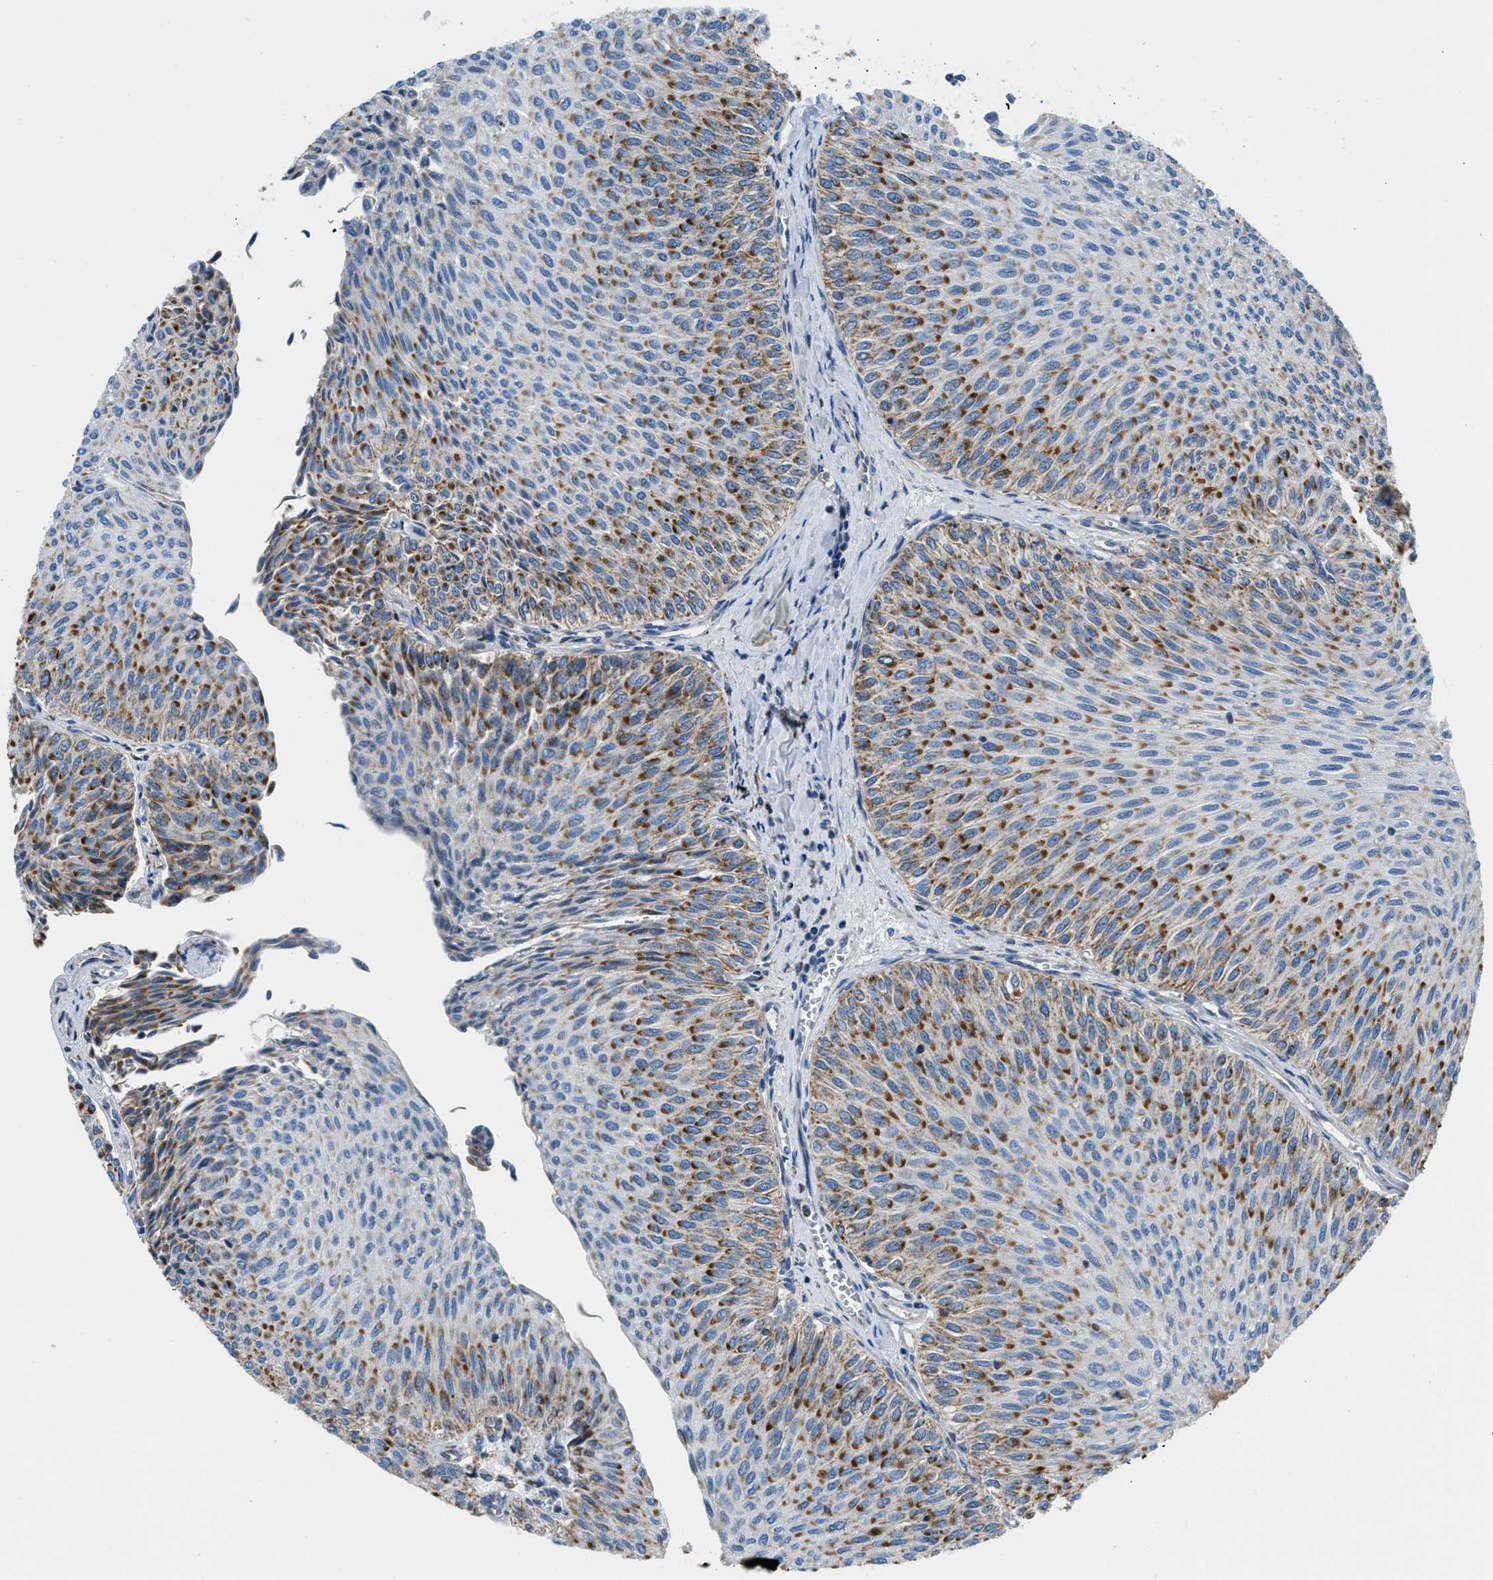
{"staining": {"intensity": "moderate", "quantity": ">75%", "location": "cytoplasmic/membranous"}, "tissue": "urothelial cancer", "cell_type": "Tumor cells", "image_type": "cancer", "snomed": [{"axis": "morphology", "description": "Urothelial carcinoma, Low grade"}, {"axis": "topography", "description": "Urinary bladder"}], "caption": "A medium amount of moderate cytoplasmic/membranous expression is seen in about >75% of tumor cells in urothelial cancer tissue.", "gene": "ACADVL", "patient": {"sex": "male", "age": 78}}